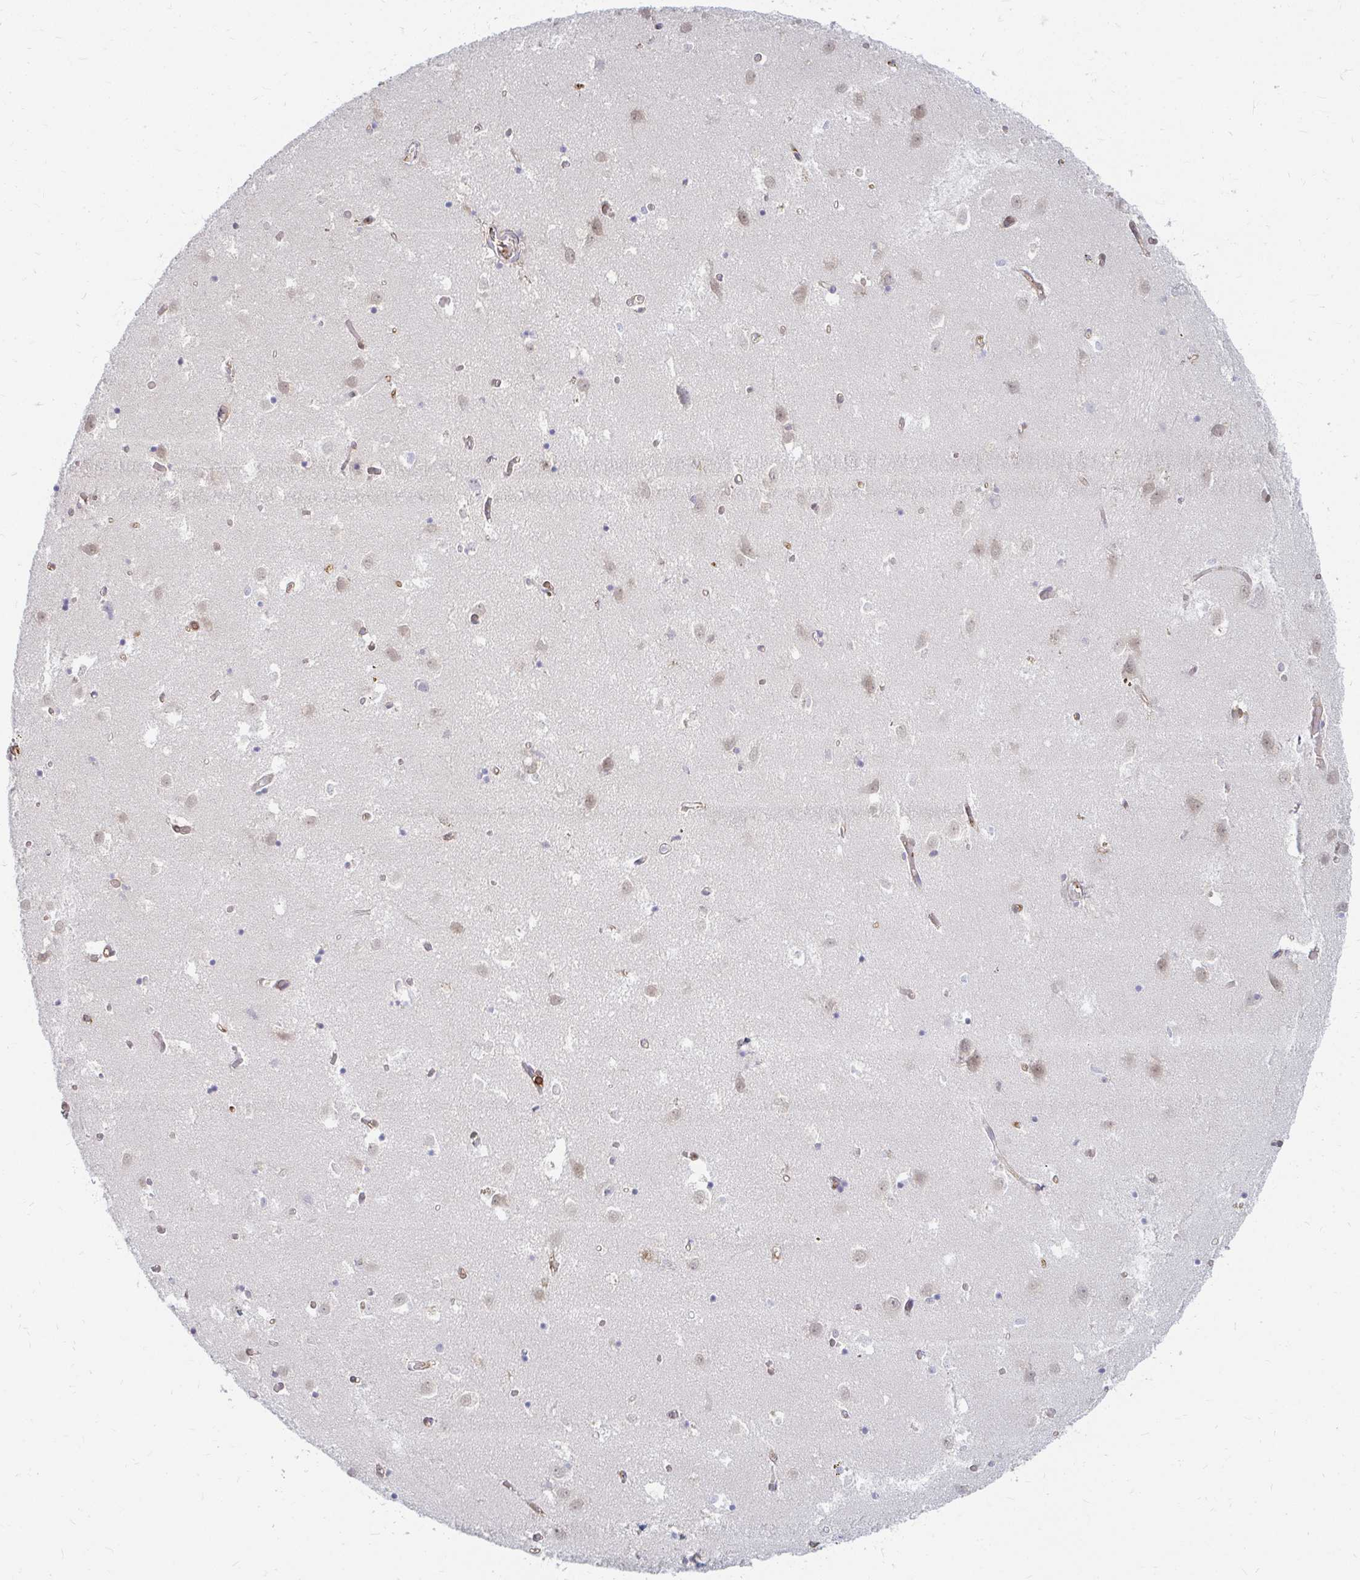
{"staining": {"intensity": "negative", "quantity": "none", "location": "none"}, "tissue": "caudate", "cell_type": "Glial cells", "image_type": "normal", "snomed": [{"axis": "morphology", "description": "Normal tissue, NOS"}, {"axis": "topography", "description": "Lateral ventricle wall"}], "caption": "A high-resolution histopathology image shows immunohistochemistry staining of benign caudate, which shows no significant staining in glial cells.", "gene": "CAST", "patient": {"sex": "male", "age": 70}}